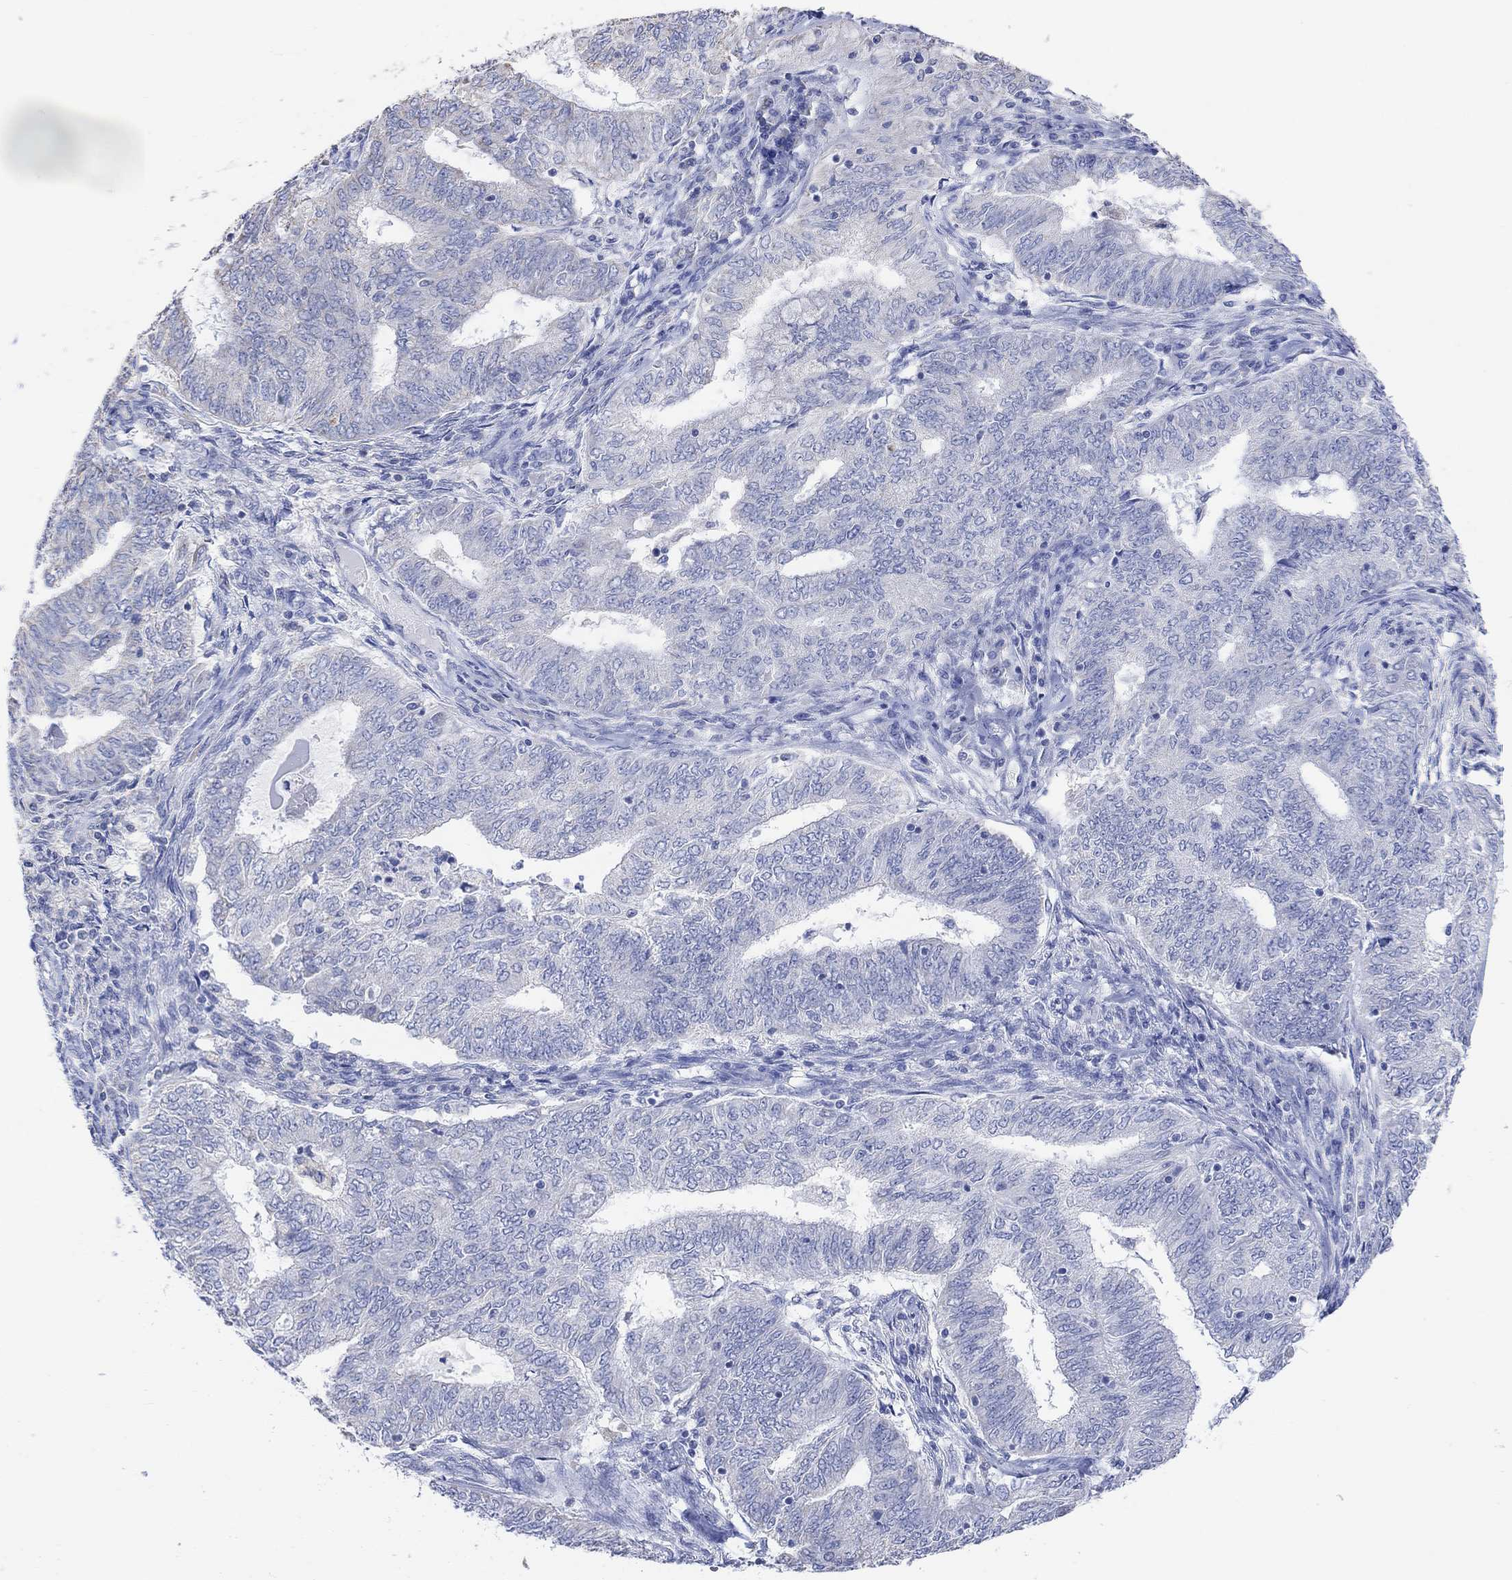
{"staining": {"intensity": "negative", "quantity": "none", "location": "none"}, "tissue": "endometrial cancer", "cell_type": "Tumor cells", "image_type": "cancer", "snomed": [{"axis": "morphology", "description": "Adenocarcinoma, NOS"}, {"axis": "topography", "description": "Endometrium"}], "caption": "High magnification brightfield microscopy of endometrial adenocarcinoma stained with DAB (3,3'-diaminobenzidine) (brown) and counterstained with hematoxylin (blue): tumor cells show no significant positivity.", "gene": "SYT12", "patient": {"sex": "female", "age": 62}}